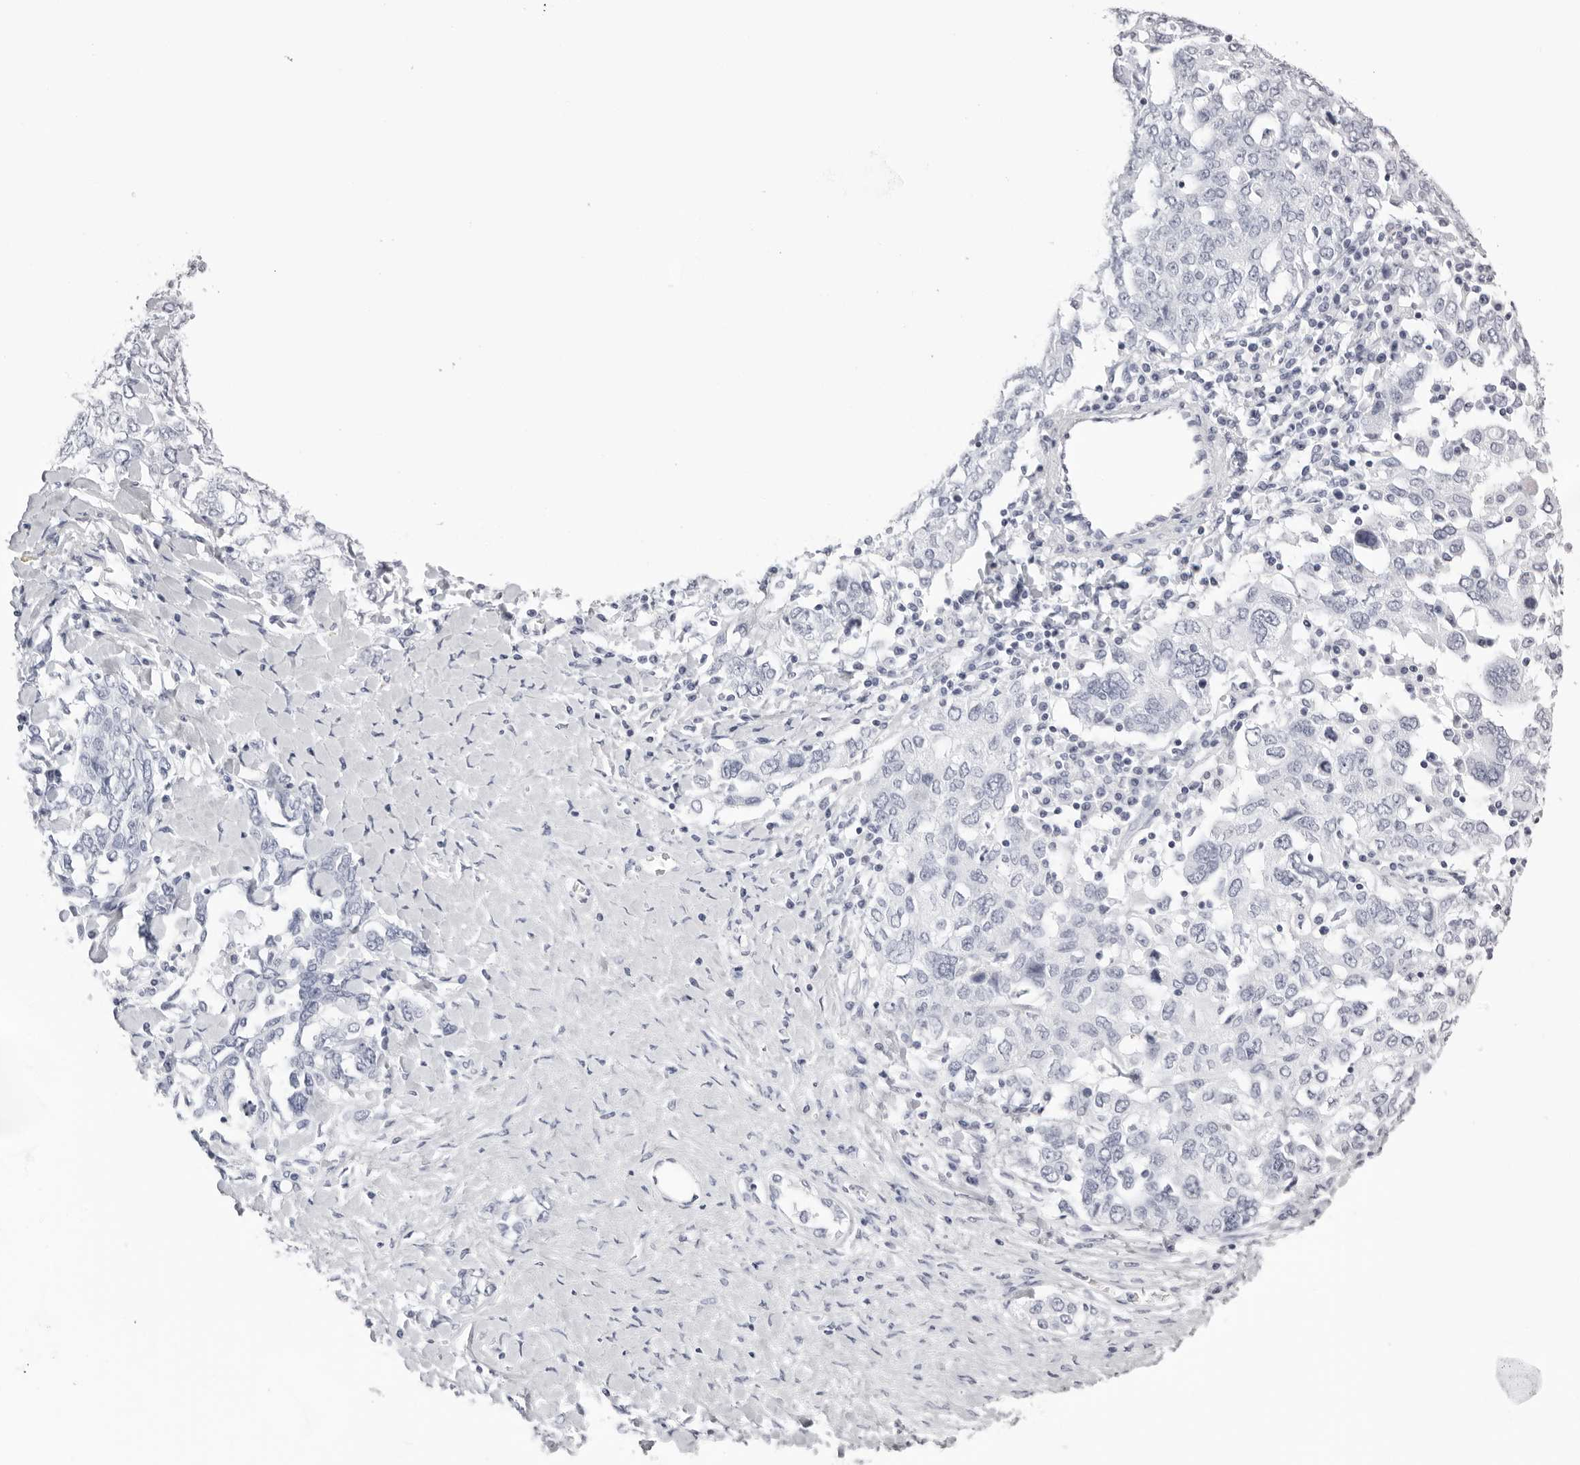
{"staining": {"intensity": "negative", "quantity": "none", "location": "none"}, "tissue": "ovarian cancer", "cell_type": "Tumor cells", "image_type": "cancer", "snomed": [{"axis": "morphology", "description": "Carcinoma, endometroid"}, {"axis": "topography", "description": "Ovary"}], "caption": "Immunohistochemistry (IHC) photomicrograph of human ovarian cancer stained for a protein (brown), which exhibits no staining in tumor cells.", "gene": "RHO", "patient": {"sex": "female", "age": 62}}